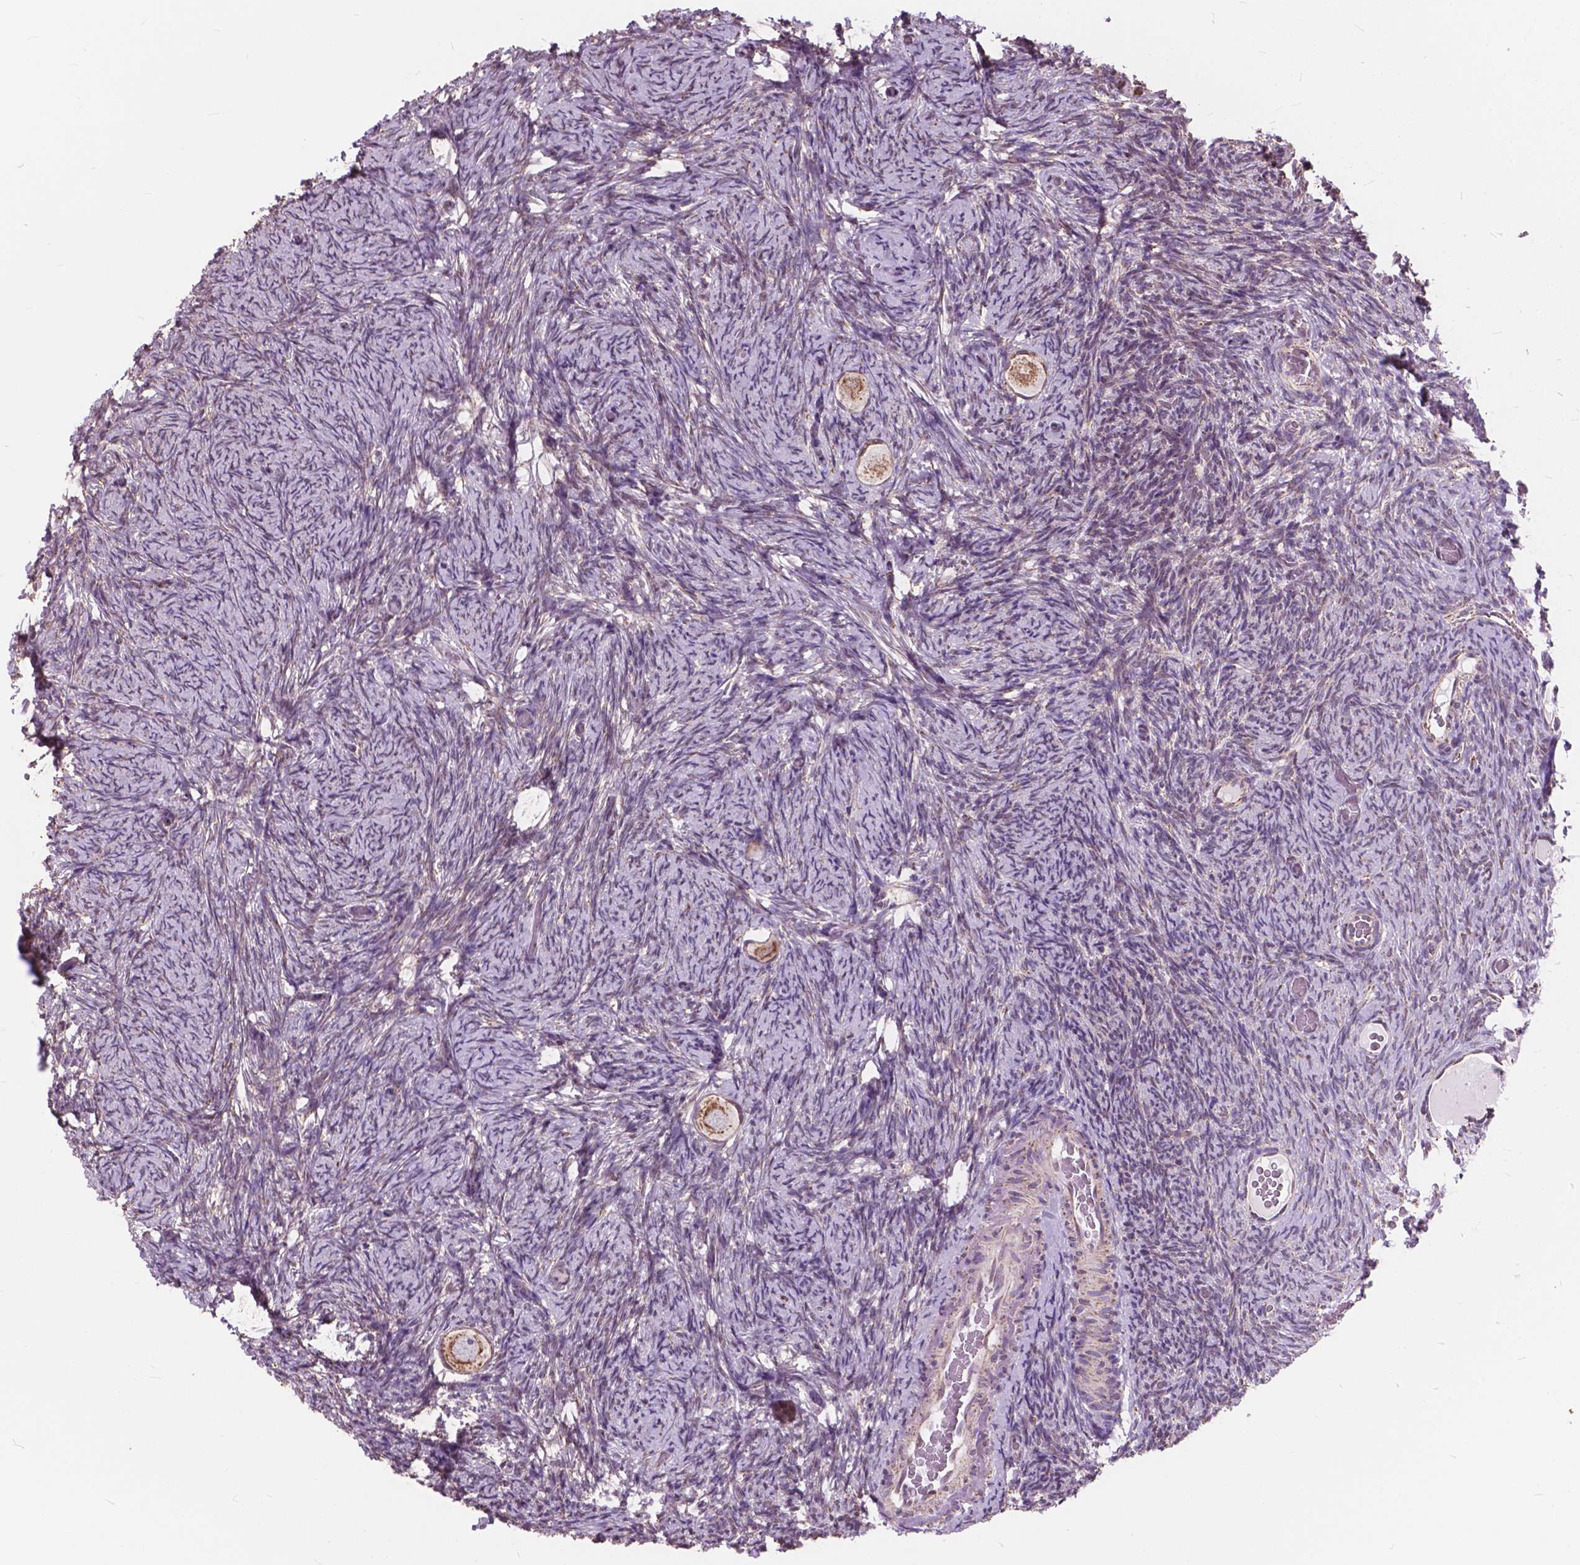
{"staining": {"intensity": "moderate", "quantity": ">75%", "location": "cytoplasmic/membranous"}, "tissue": "ovary", "cell_type": "Follicle cells", "image_type": "normal", "snomed": [{"axis": "morphology", "description": "Normal tissue, NOS"}, {"axis": "topography", "description": "Ovary"}], "caption": "Immunohistochemical staining of benign human ovary reveals moderate cytoplasmic/membranous protein positivity in about >75% of follicle cells. (DAB (3,3'-diaminobenzidine) = brown stain, brightfield microscopy at high magnification).", "gene": "SCOC", "patient": {"sex": "female", "age": 34}}